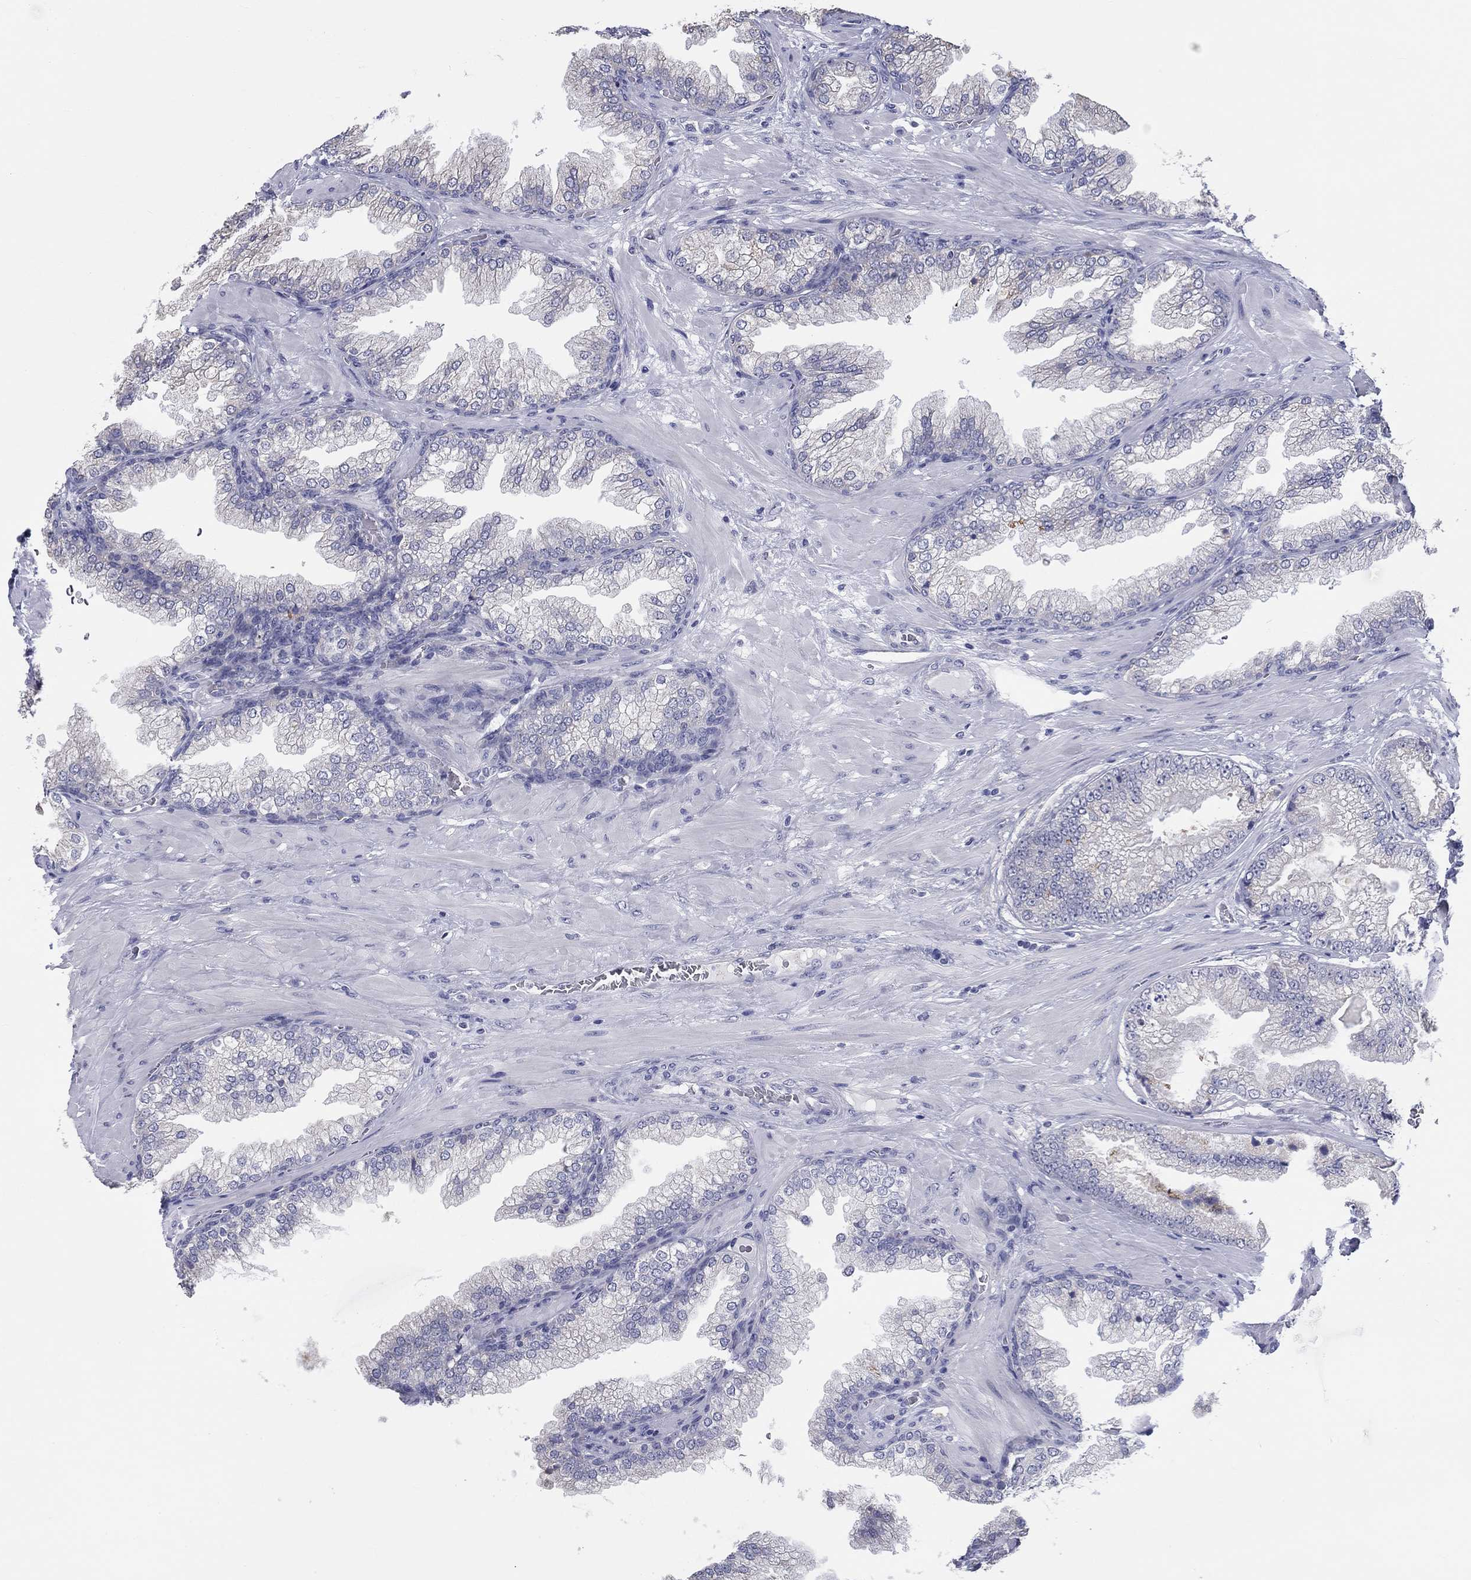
{"staining": {"intensity": "weak", "quantity": "<25%", "location": "cytoplasmic/membranous"}, "tissue": "prostate cancer", "cell_type": "Tumor cells", "image_type": "cancer", "snomed": [{"axis": "morphology", "description": "Adenocarcinoma, Low grade"}, {"axis": "topography", "description": "Prostate"}], "caption": "Prostate cancer was stained to show a protein in brown. There is no significant positivity in tumor cells.", "gene": "LRRC4C", "patient": {"sex": "male", "age": 57}}